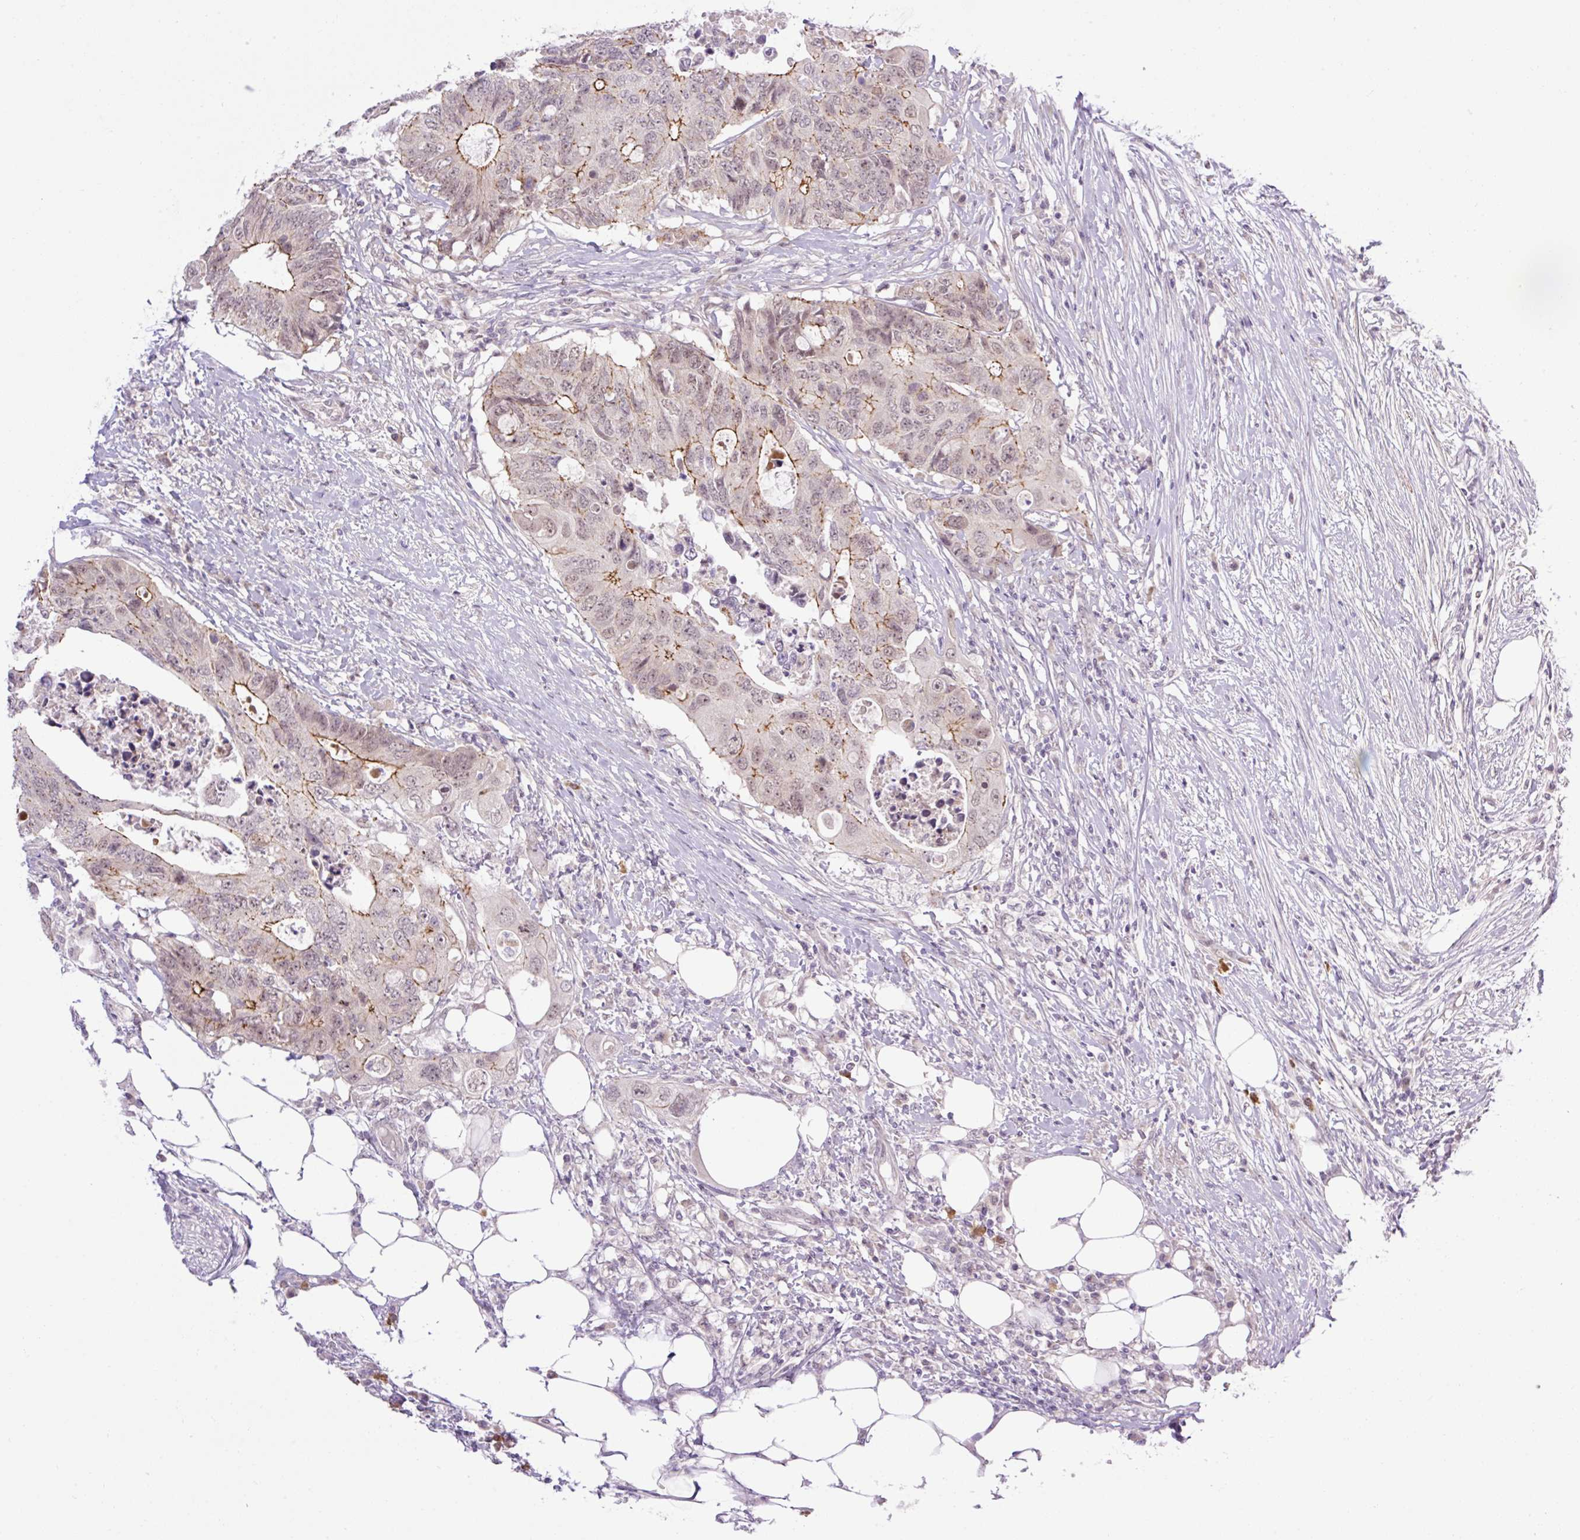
{"staining": {"intensity": "moderate", "quantity": "25%-75%", "location": "cytoplasmic/membranous,nuclear"}, "tissue": "colorectal cancer", "cell_type": "Tumor cells", "image_type": "cancer", "snomed": [{"axis": "morphology", "description": "Adenocarcinoma, NOS"}, {"axis": "topography", "description": "Colon"}], "caption": "A photomicrograph of colorectal cancer stained for a protein shows moderate cytoplasmic/membranous and nuclear brown staining in tumor cells.", "gene": "ICE1", "patient": {"sex": "male", "age": 71}}